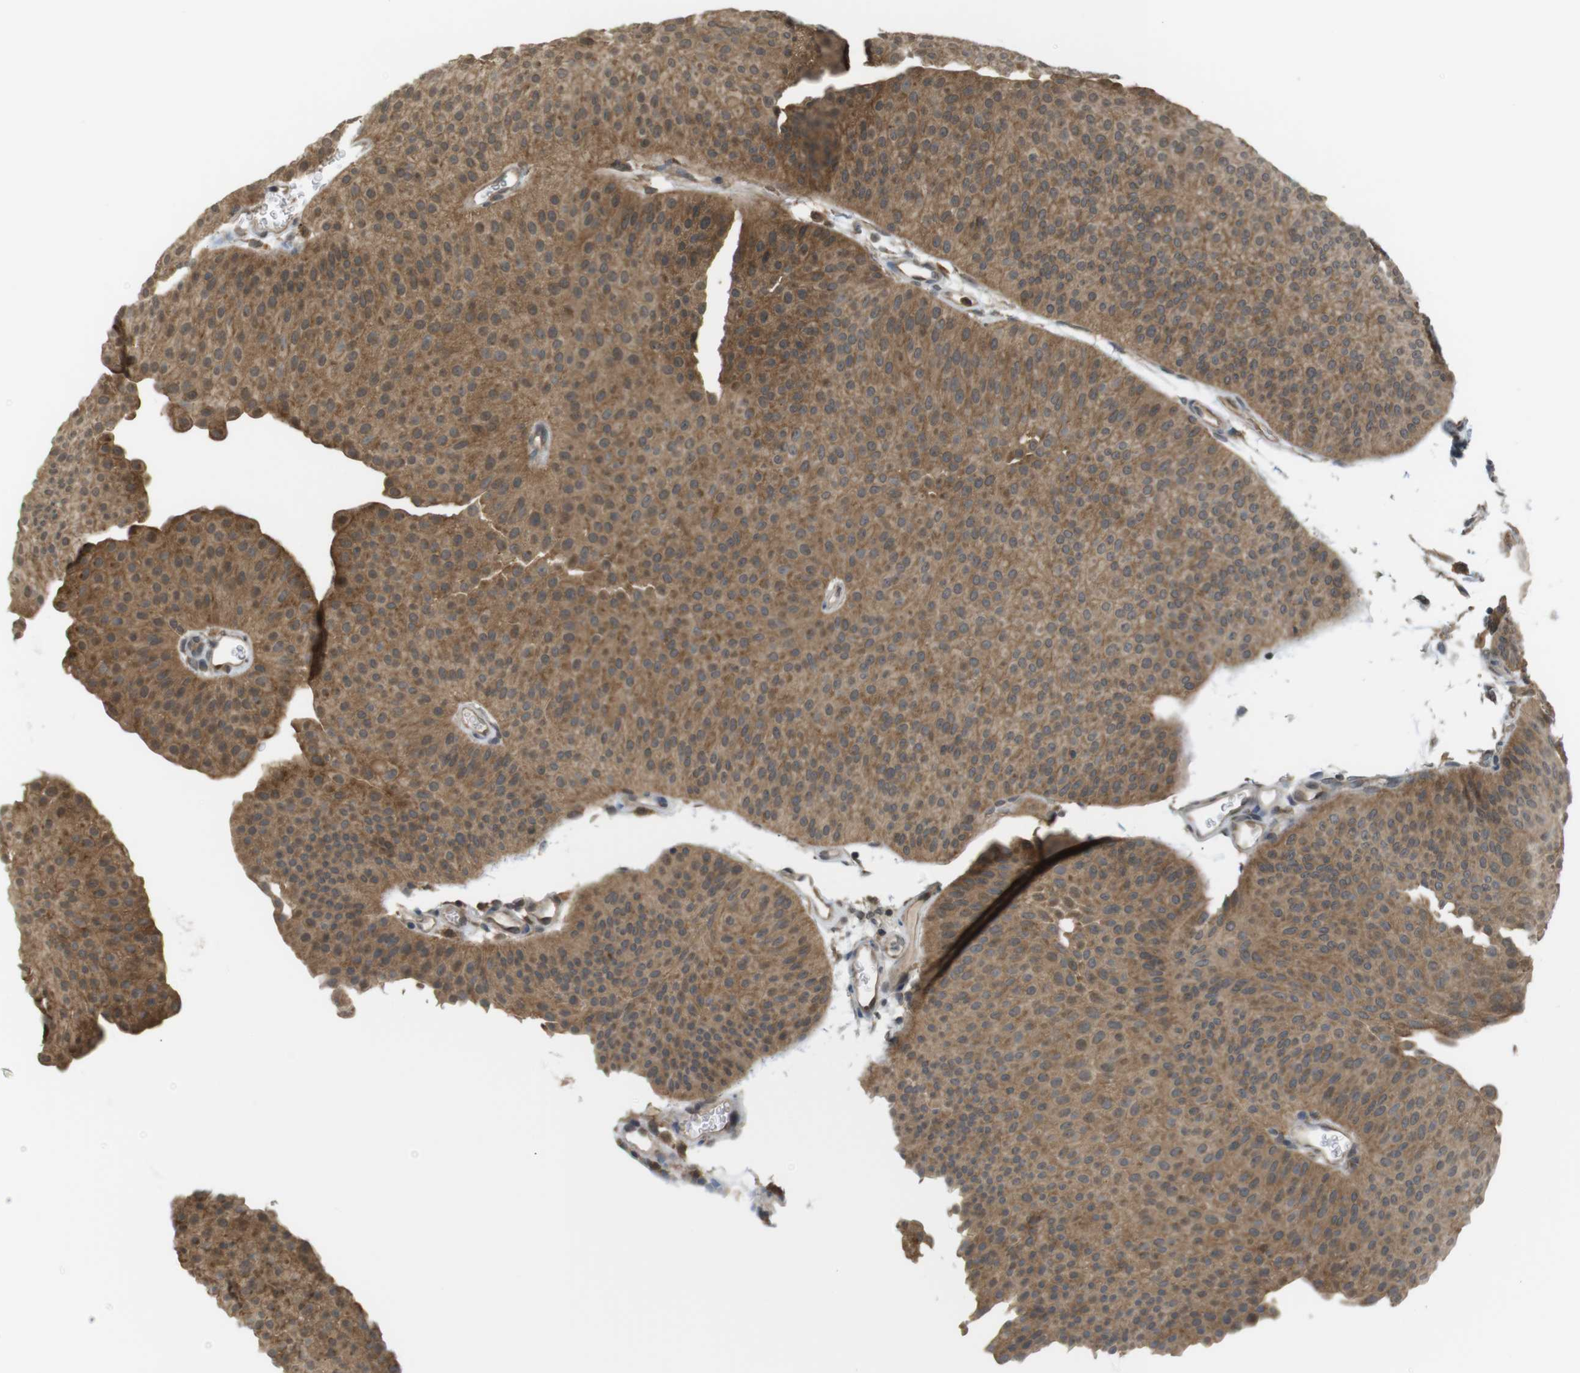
{"staining": {"intensity": "moderate", "quantity": "25%-75%", "location": "cytoplasmic/membranous"}, "tissue": "urothelial cancer", "cell_type": "Tumor cells", "image_type": "cancer", "snomed": [{"axis": "morphology", "description": "Urothelial carcinoma, Low grade"}, {"axis": "topography", "description": "Urinary bladder"}], "caption": "DAB immunohistochemical staining of human low-grade urothelial carcinoma shows moderate cytoplasmic/membranous protein positivity in approximately 25%-75% of tumor cells. The staining was performed using DAB to visualize the protein expression in brown, while the nuclei were stained in blue with hematoxylin (Magnification: 20x).", "gene": "RNF130", "patient": {"sex": "female", "age": 60}}